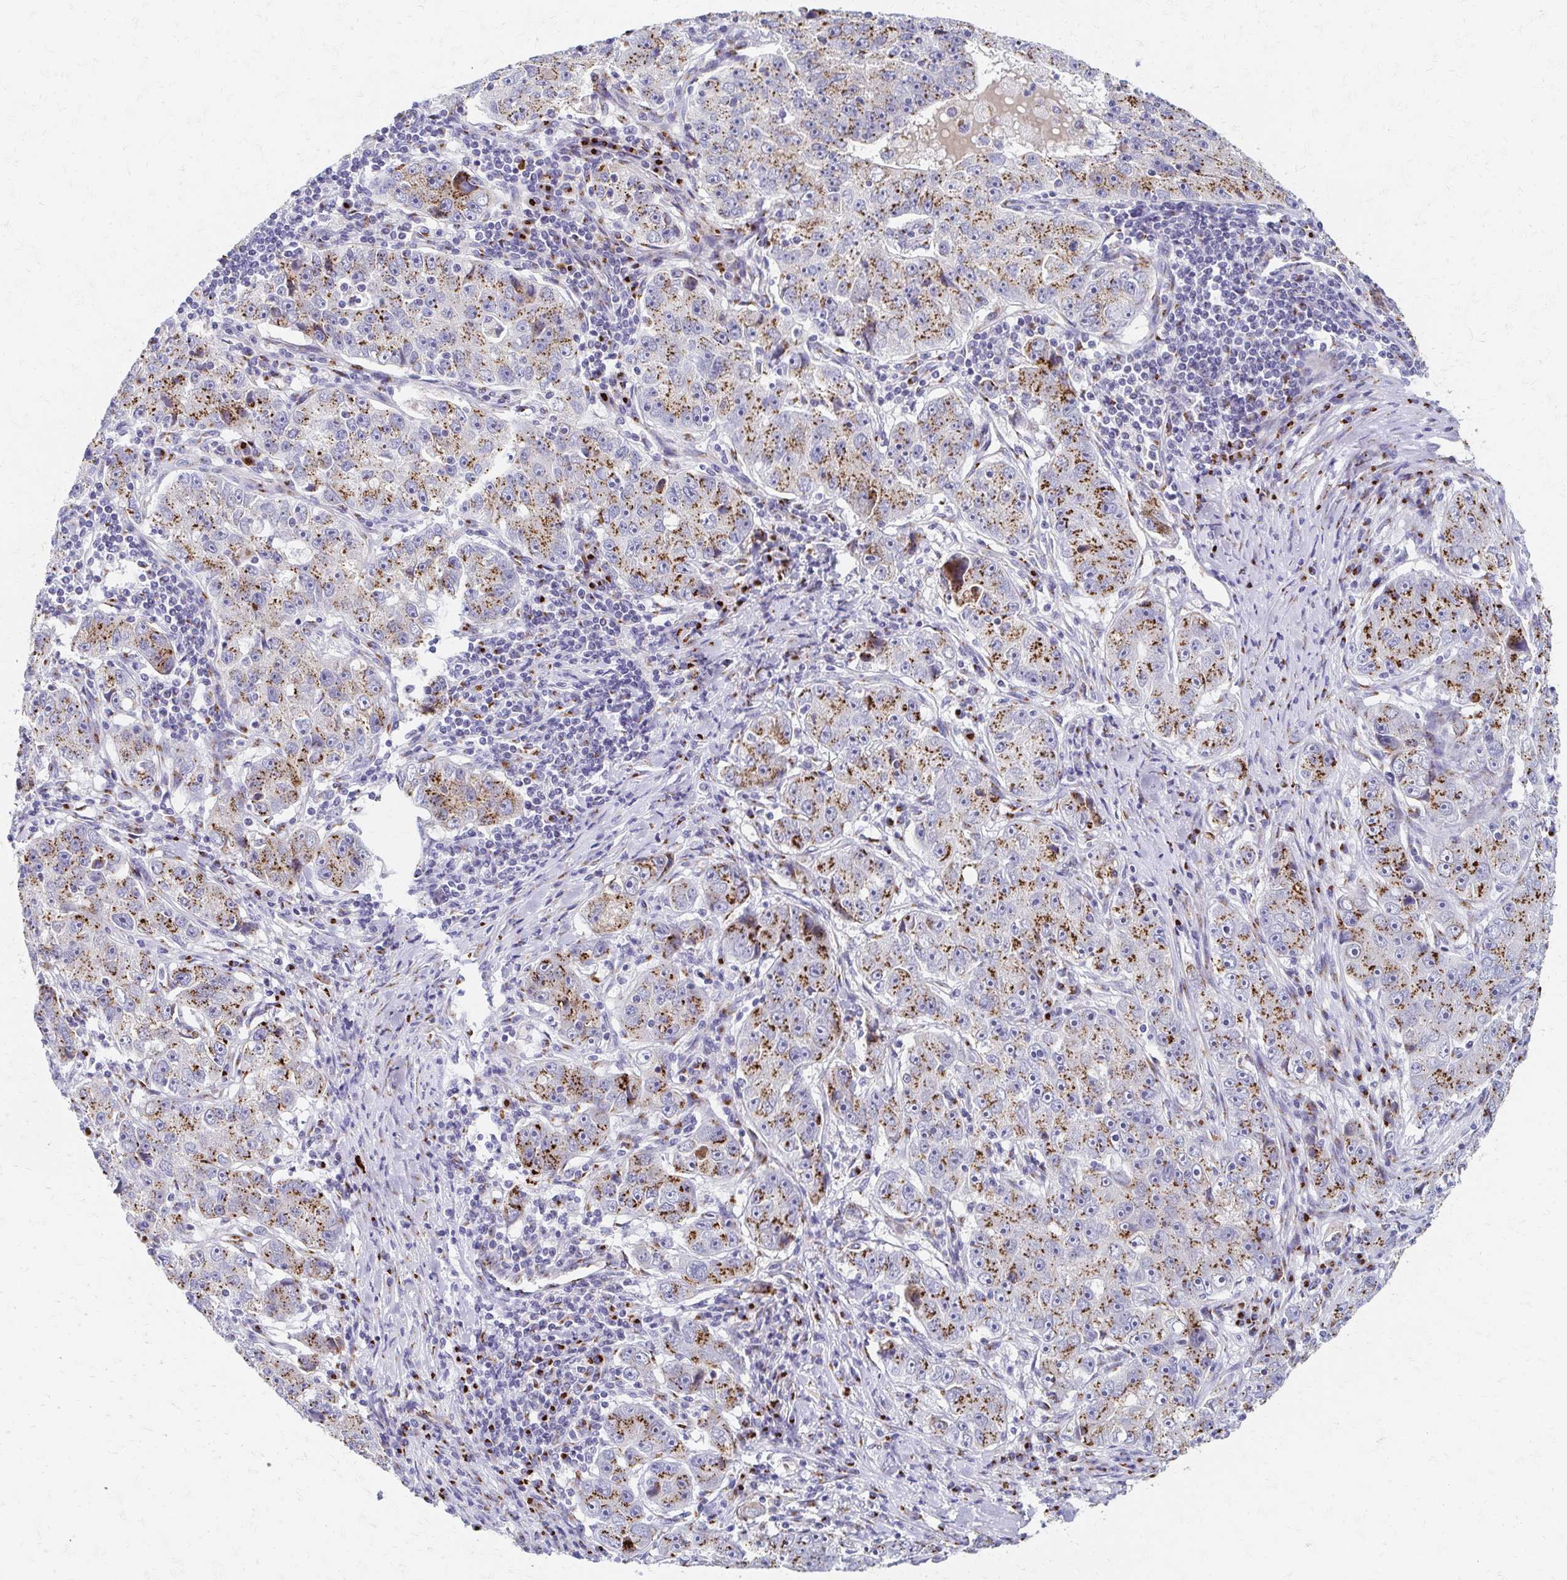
{"staining": {"intensity": "moderate", "quantity": ">75%", "location": "cytoplasmic/membranous"}, "tissue": "lung cancer", "cell_type": "Tumor cells", "image_type": "cancer", "snomed": [{"axis": "morphology", "description": "Normal morphology"}, {"axis": "morphology", "description": "Adenocarcinoma, NOS"}, {"axis": "topography", "description": "Lymph node"}, {"axis": "topography", "description": "Lung"}], "caption": "About >75% of tumor cells in lung adenocarcinoma exhibit moderate cytoplasmic/membranous protein positivity as visualized by brown immunohistochemical staining.", "gene": "TM9SF1", "patient": {"sex": "female", "age": 57}}